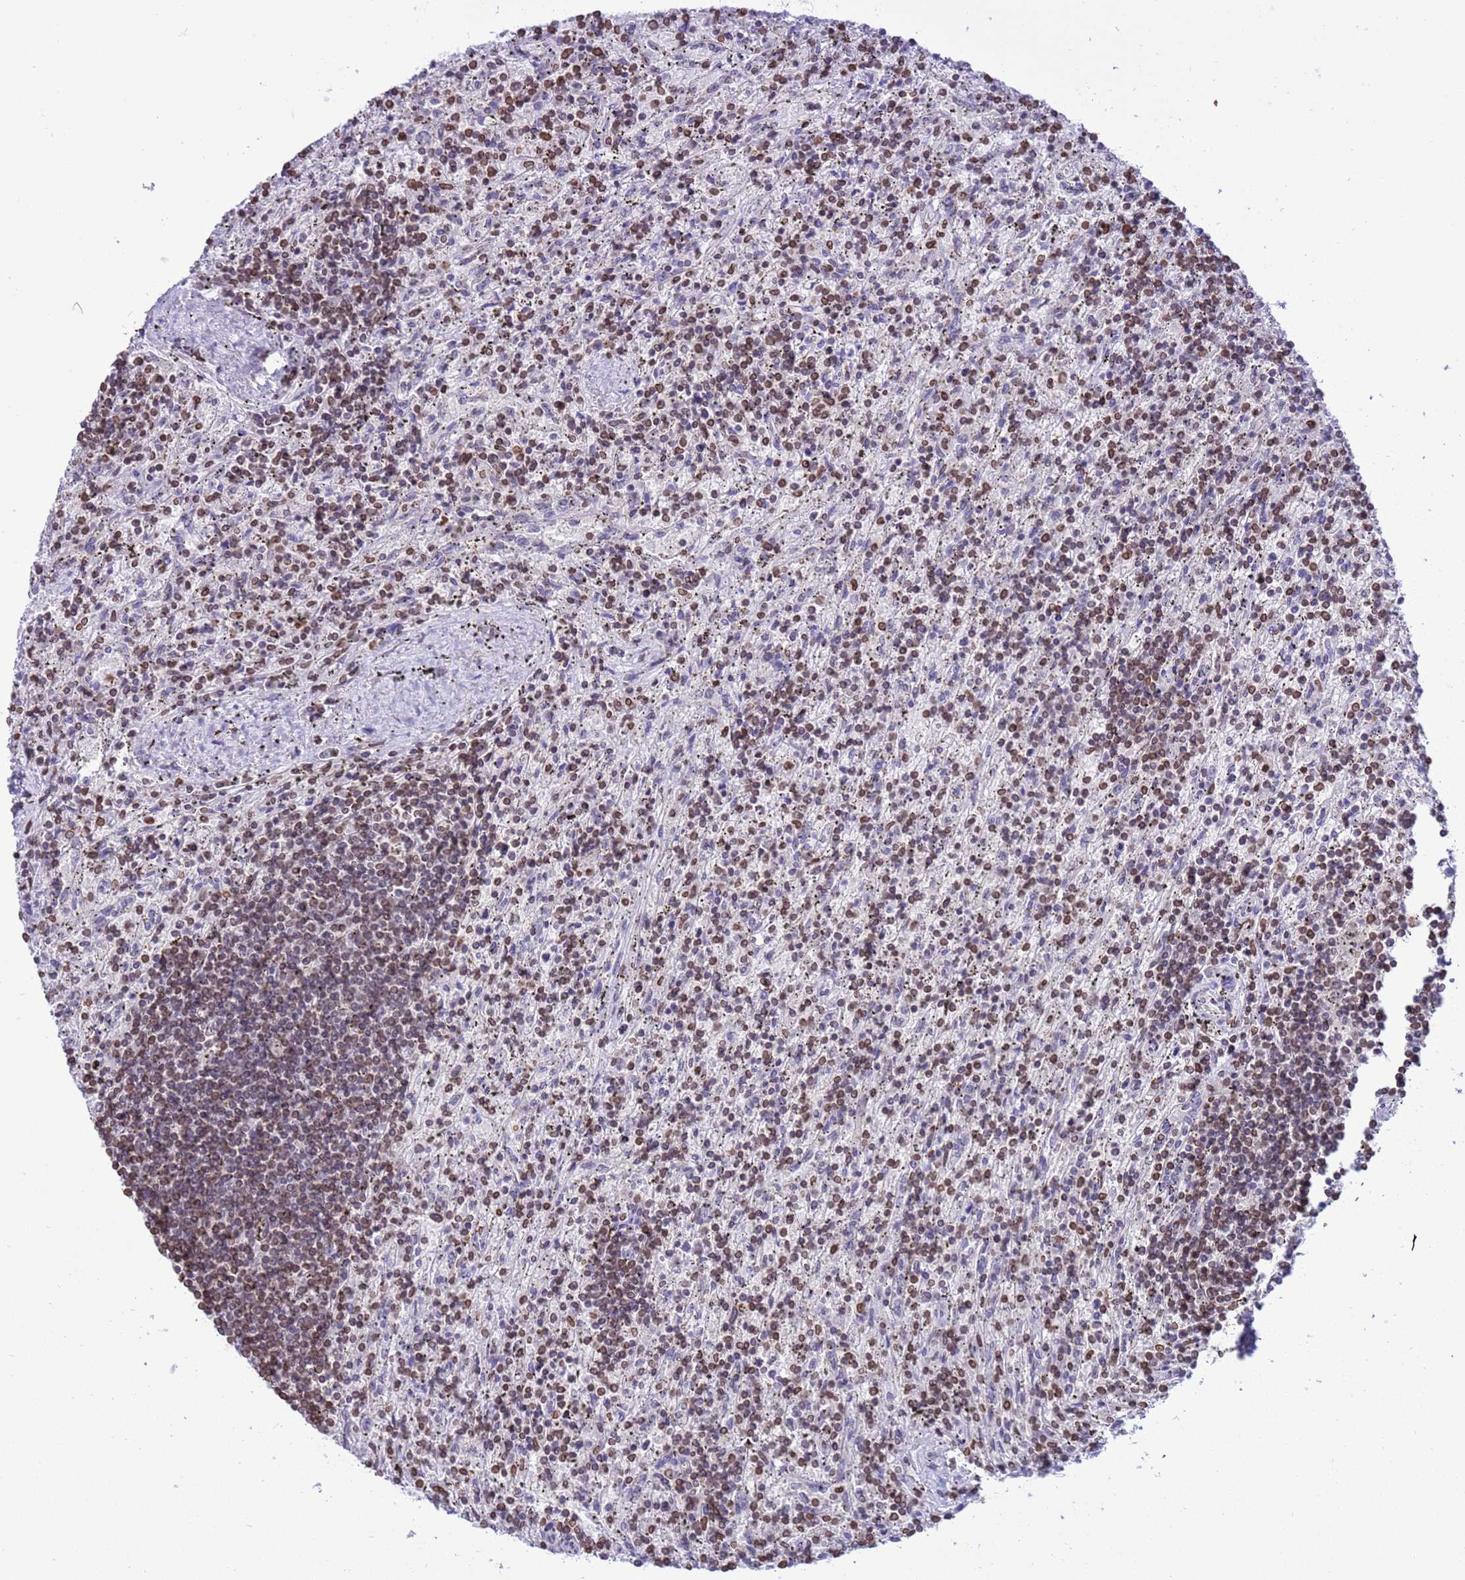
{"staining": {"intensity": "weak", "quantity": ">75%", "location": "nuclear"}, "tissue": "lymphoma", "cell_type": "Tumor cells", "image_type": "cancer", "snomed": [{"axis": "morphology", "description": "Malignant lymphoma, non-Hodgkin's type, Low grade"}, {"axis": "topography", "description": "Spleen"}], "caption": "Low-grade malignant lymphoma, non-Hodgkin's type stained for a protein (brown) displays weak nuclear positive expression in about >75% of tumor cells.", "gene": "DHX37", "patient": {"sex": "male", "age": 76}}